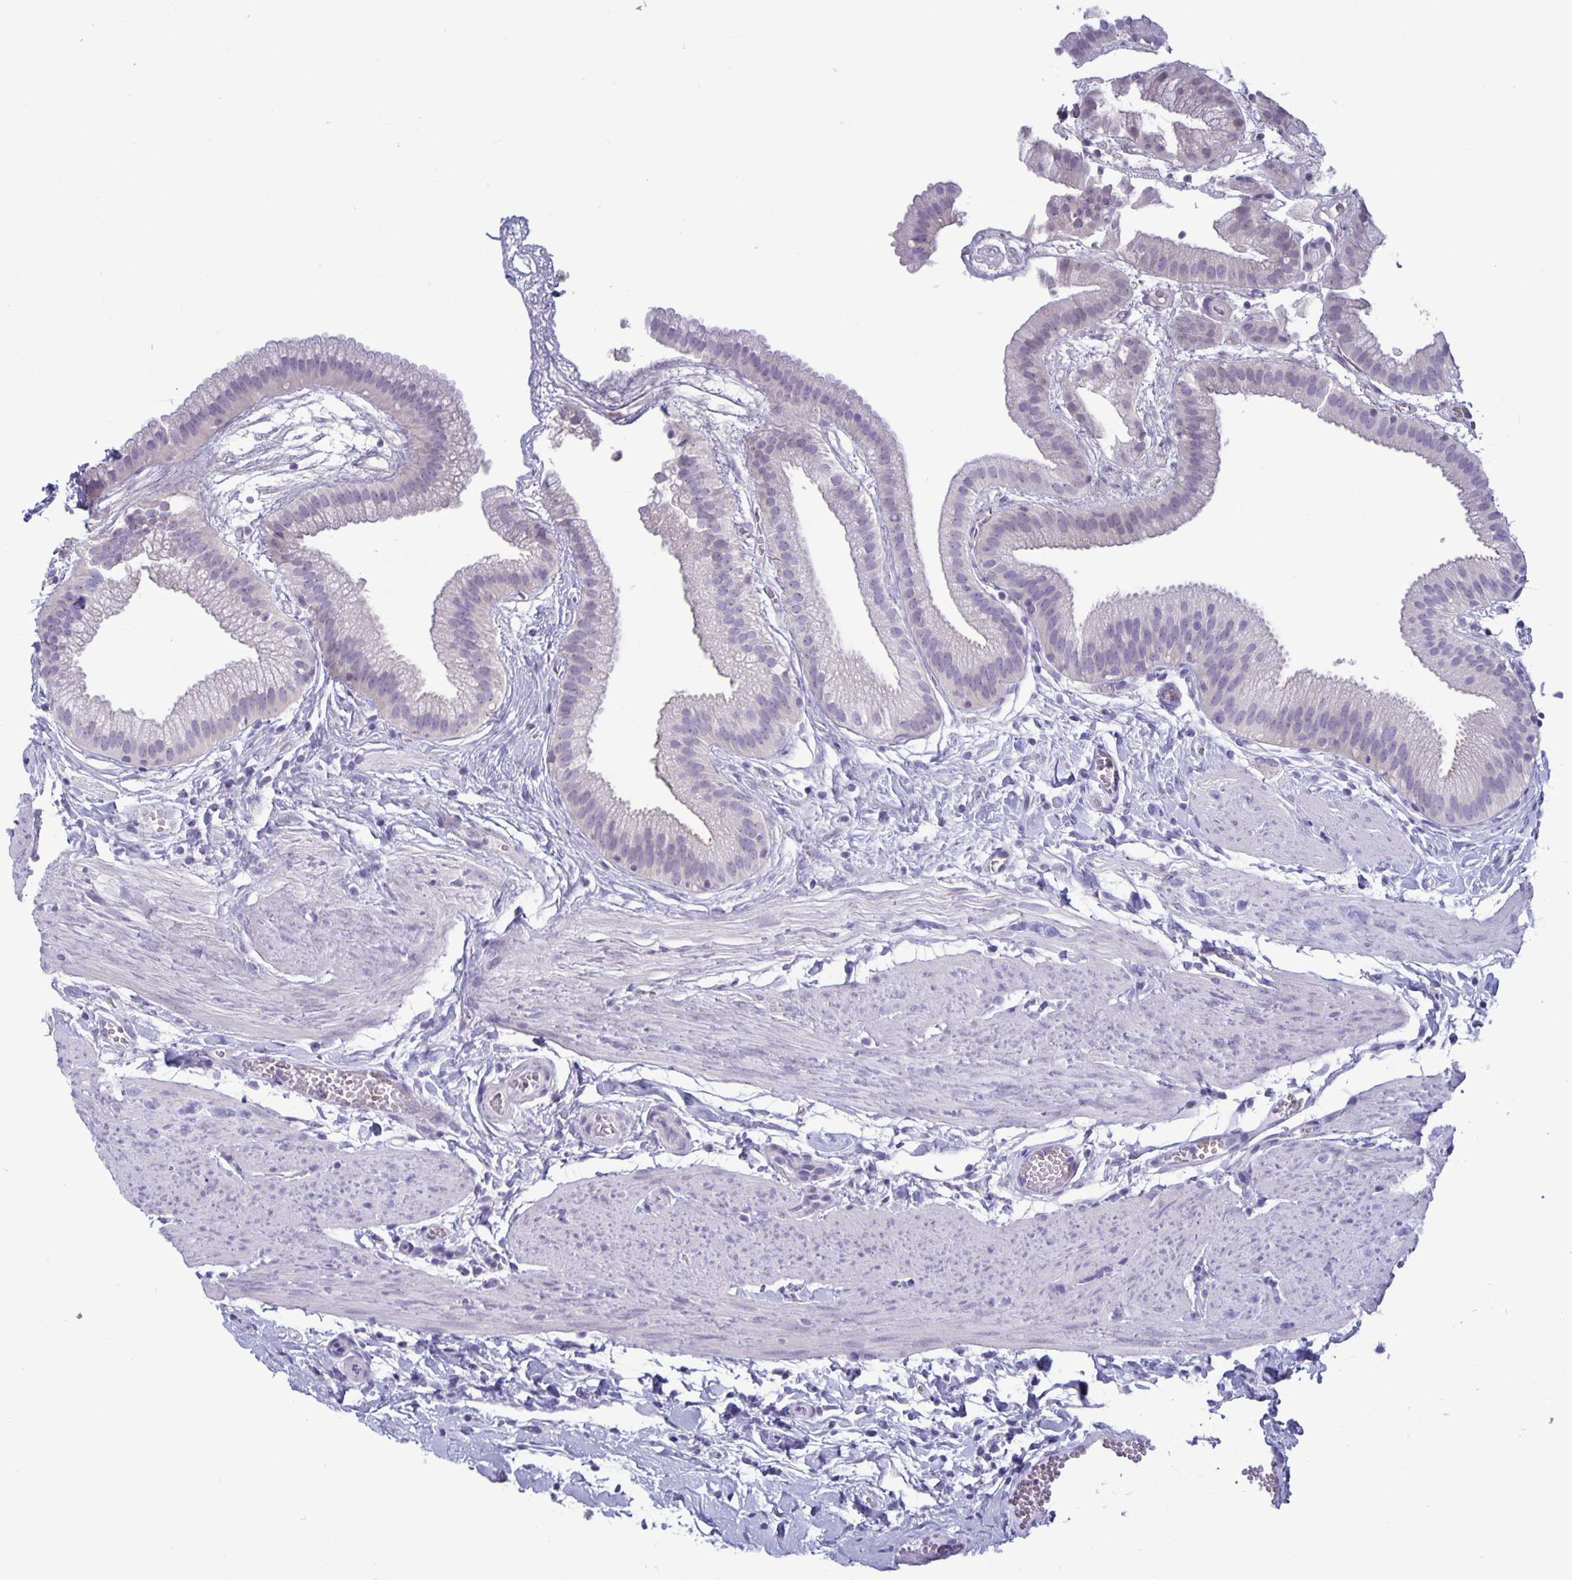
{"staining": {"intensity": "negative", "quantity": "none", "location": "none"}, "tissue": "gallbladder", "cell_type": "Glandular cells", "image_type": "normal", "snomed": [{"axis": "morphology", "description": "Normal tissue, NOS"}, {"axis": "topography", "description": "Gallbladder"}], "caption": "This is an IHC image of benign gallbladder. There is no expression in glandular cells.", "gene": "PLCB3", "patient": {"sex": "female", "age": 63}}